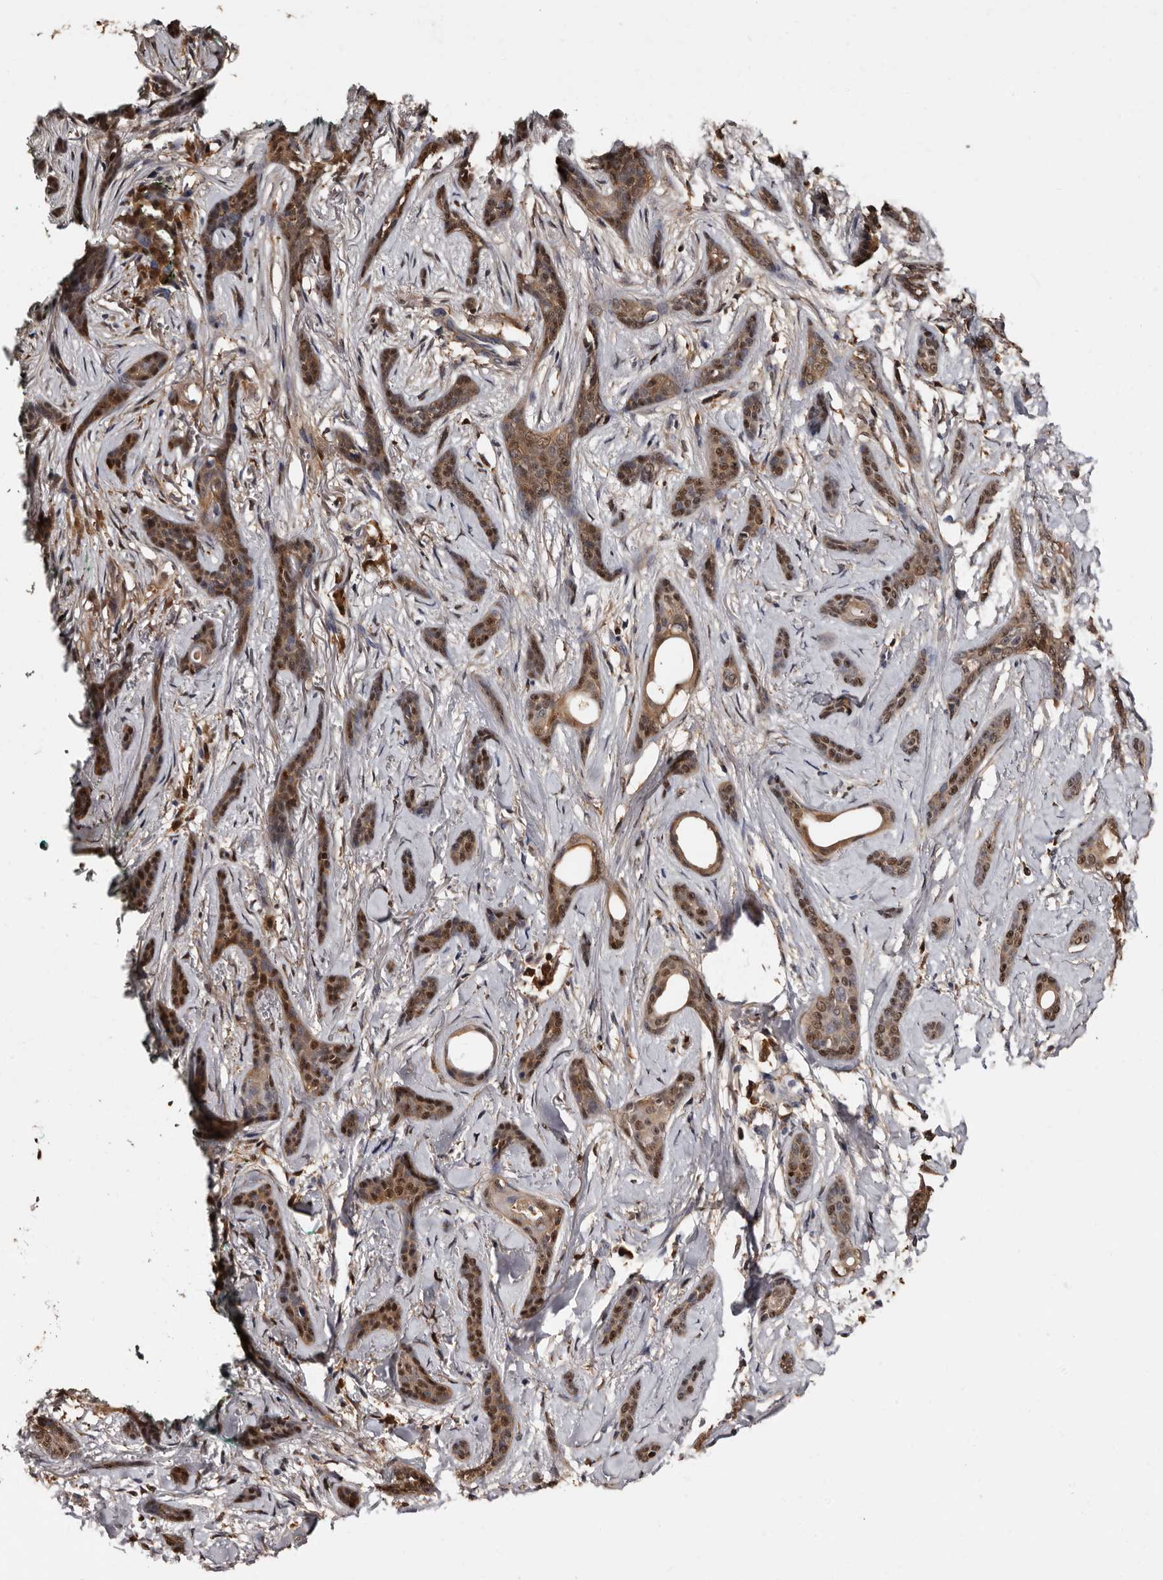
{"staining": {"intensity": "moderate", "quantity": ">75%", "location": "cytoplasmic/membranous,nuclear"}, "tissue": "skin cancer", "cell_type": "Tumor cells", "image_type": "cancer", "snomed": [{"axis": "morphology", "description": "Basal cell carcinoma"}, {"axis": "morphology", "description": "Adnexal tumor, benign"}, {"axis": "topography", "description": "Skin"}], "caption": "This is an image of immunohistochemistry staining of skin cancer, which shows moderate staining in the cytoplasmic/membranous and nuclear of tumor cells.", "gene": "DNPH1", "patient": {"sex": "female", "age": 42}}